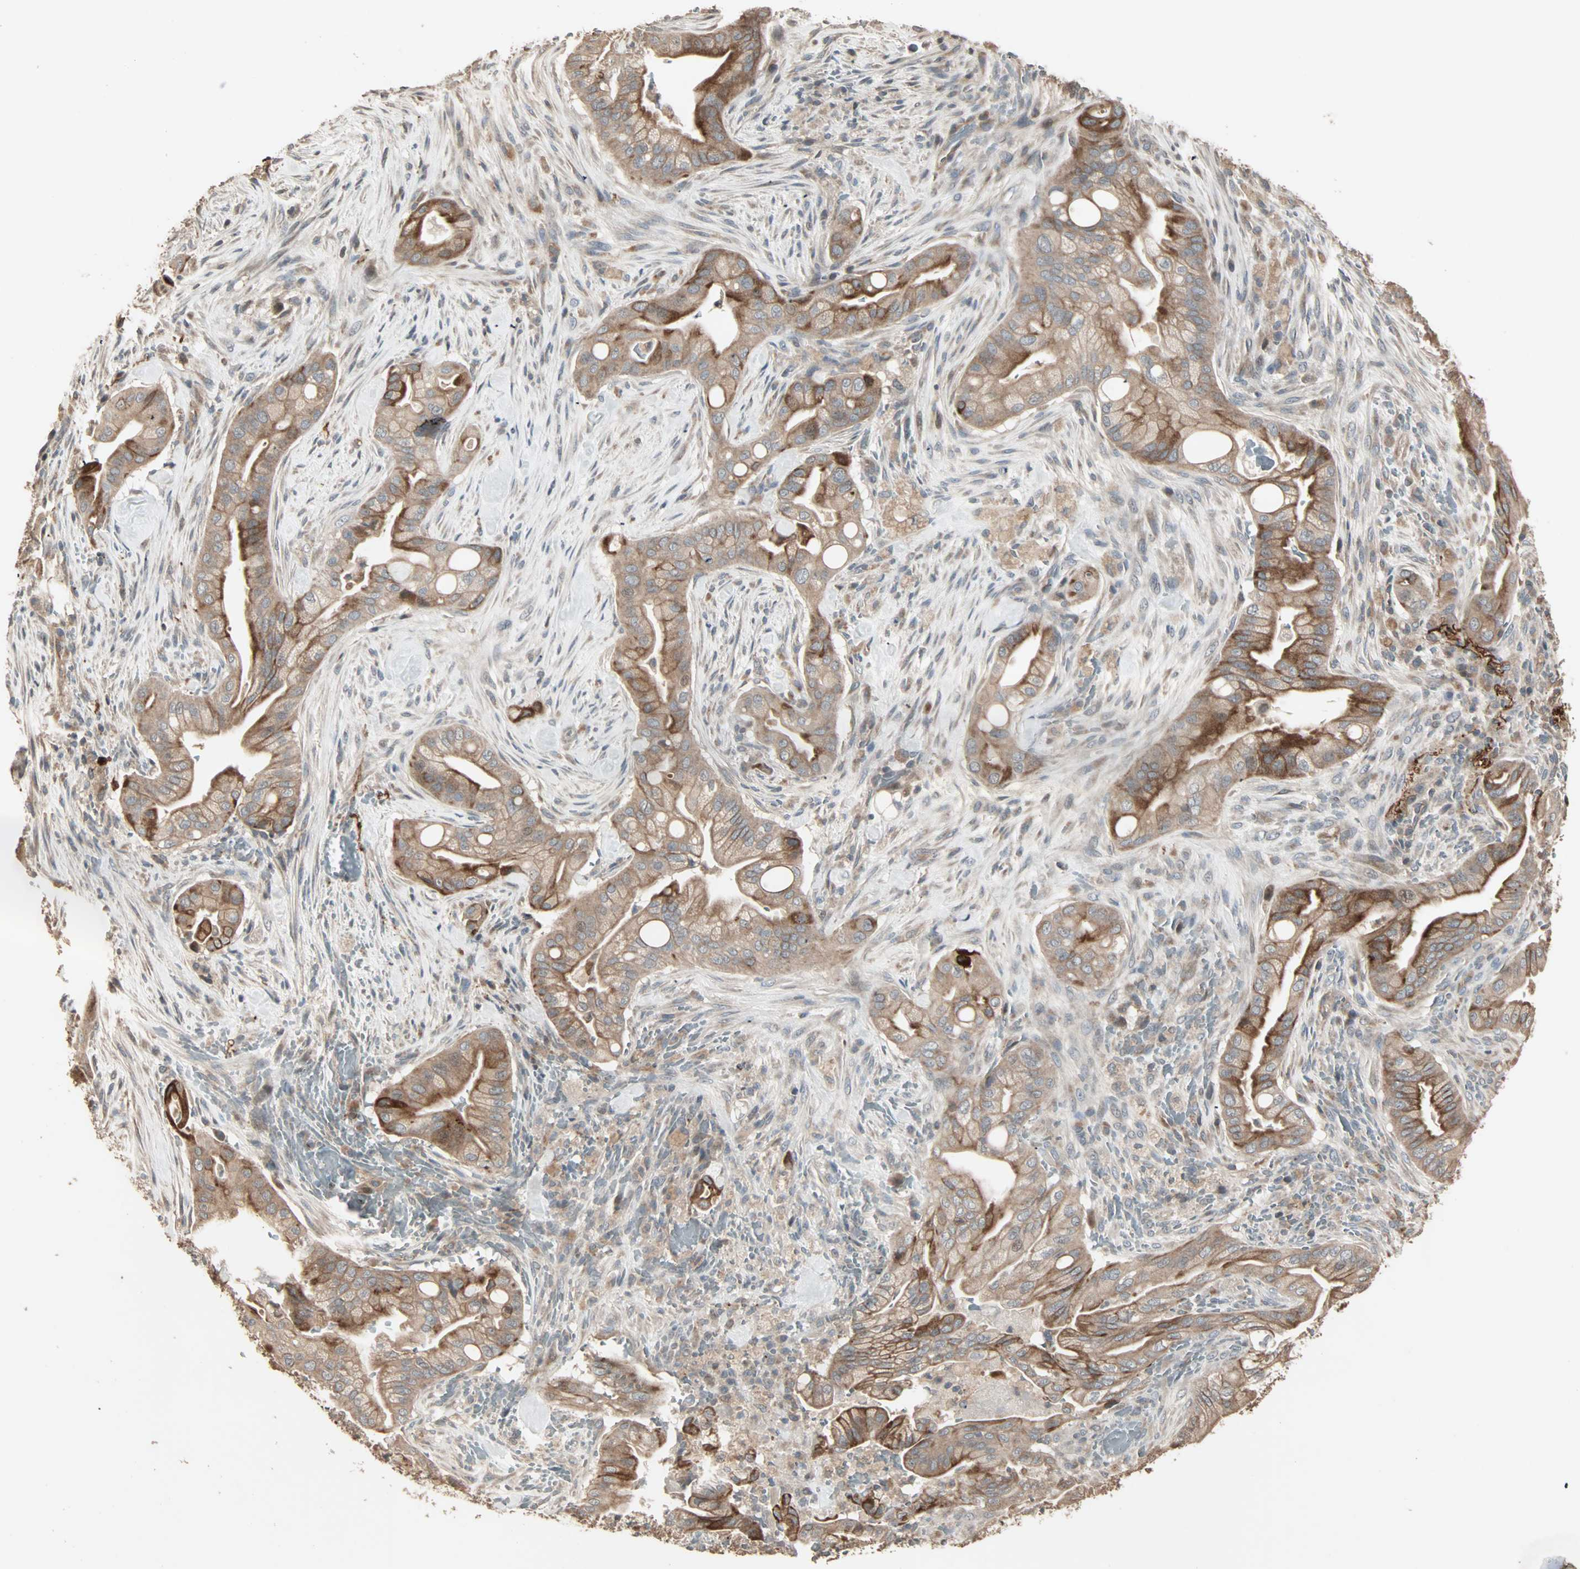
{"staining": {"intensity": "moderate", "quantity": ">75%", "location": "cytoplasmic/membranous"}, "tissue": "liver cancer", "cell_type": "Tumor cells", "image_type": "cancer", "snomed": [{"axis": "morphology", "description": "Cholangiocarcinoma"}, {"axis": "topography", "description": "Liver"}], "caption": "This image demonstrates IHC staining of cholangiocarcinoma (liver), with medium moderate cytoplasmic/membranous positivity in approximately >75% of tumor cells.", "gene": "CALCRL", "patient": {"sex": "female", "age": 68}}